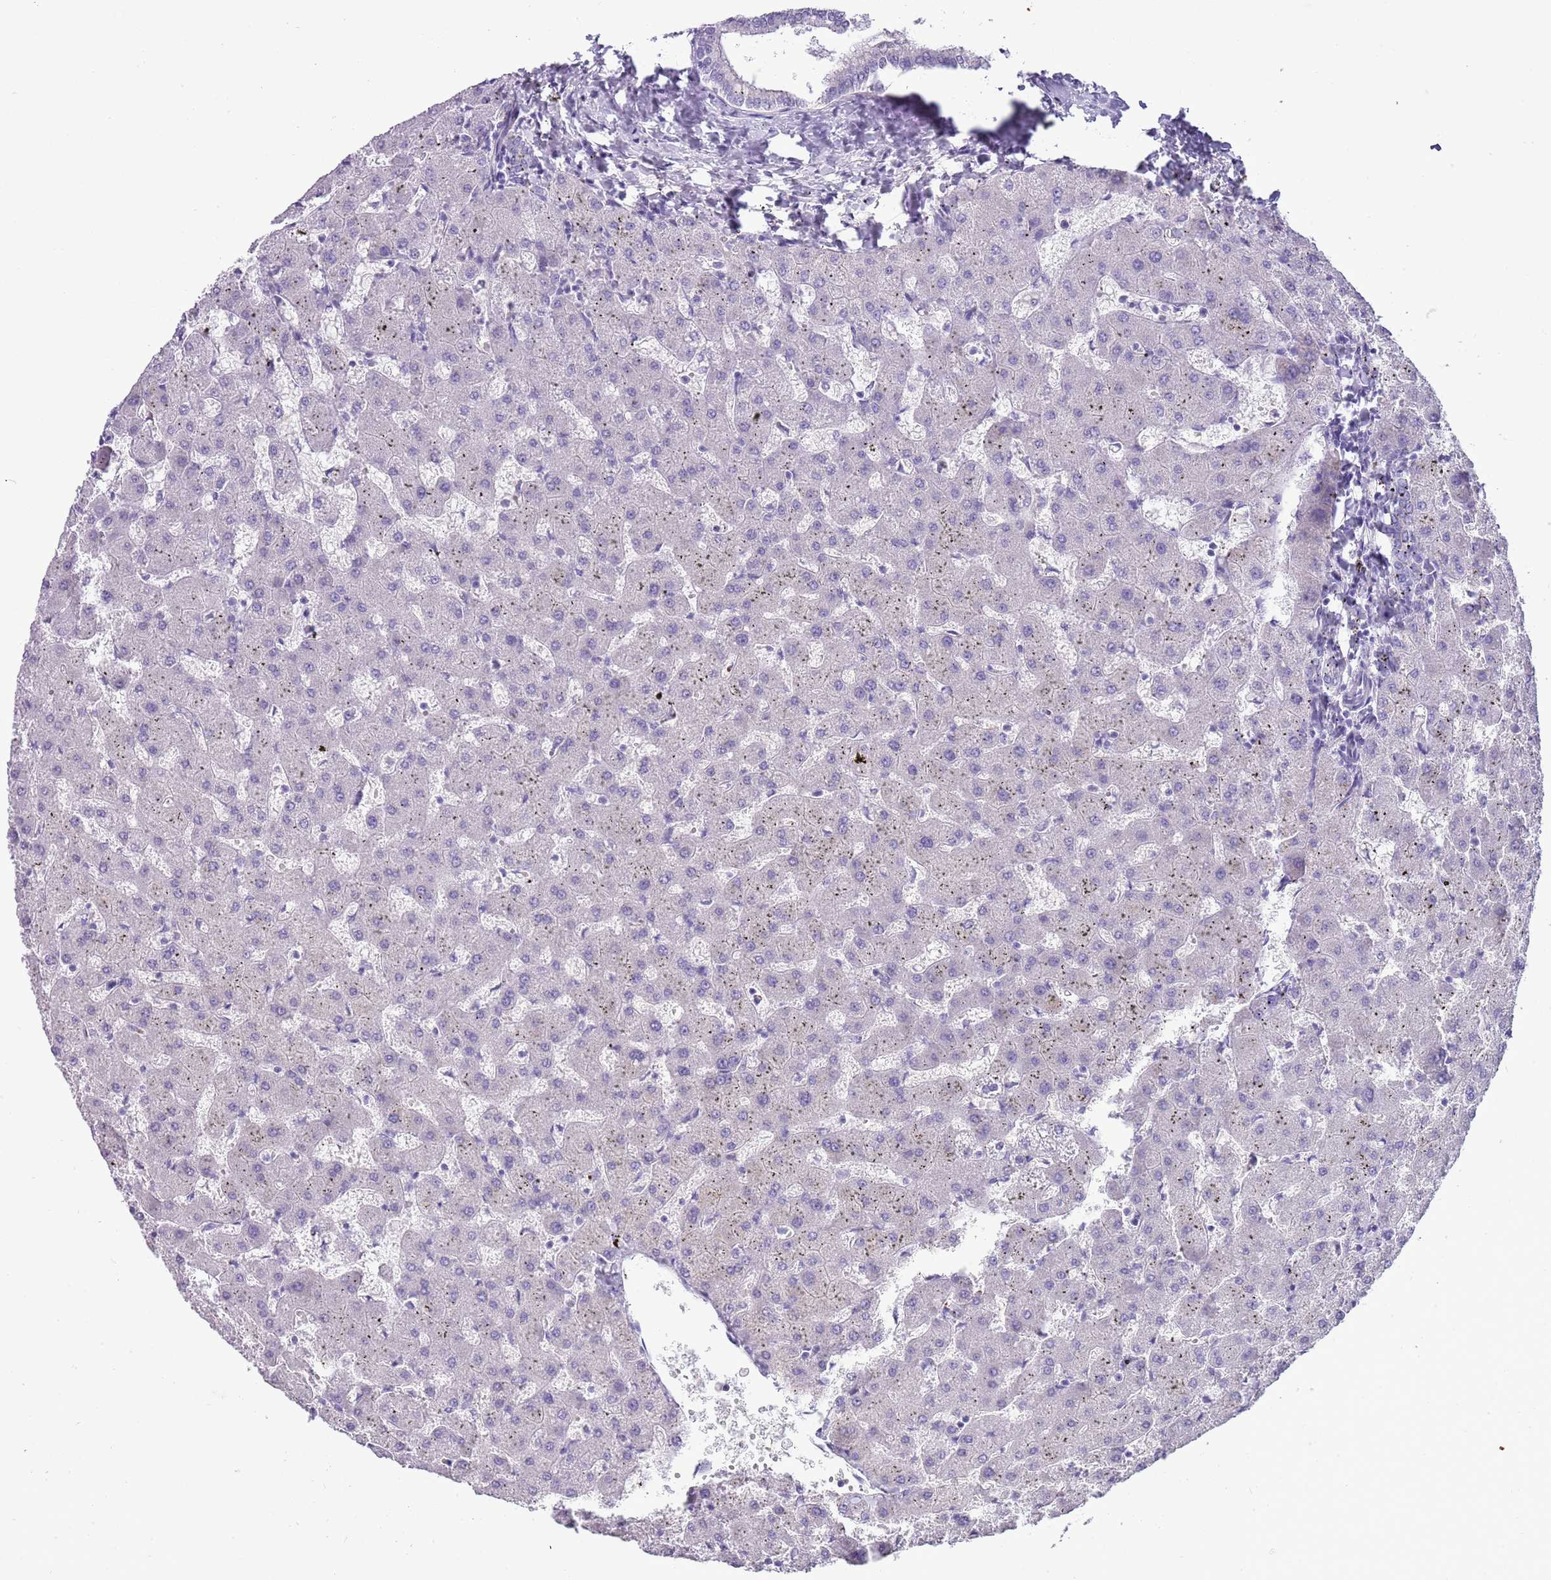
{"staining": {"intensity": "negative", "quantity": "none", "location": "none"}, "tissue": "liver", "cell_type": "Cholangiocytes", "image_type": "normal", "snomed": [{"axis": "morphology", "description": "Normal tissue, NOS"}, {"axis": "topography", "description": "Liver"}], "caption": "DAB (3,3'-diaminobenzidine) immunohistochemical staining of unremarkable human liver demonstrates no significant positivity in cholangiocytes.", "gene": "NBPF4", "patient": {"sex": "female", "age": 63}}